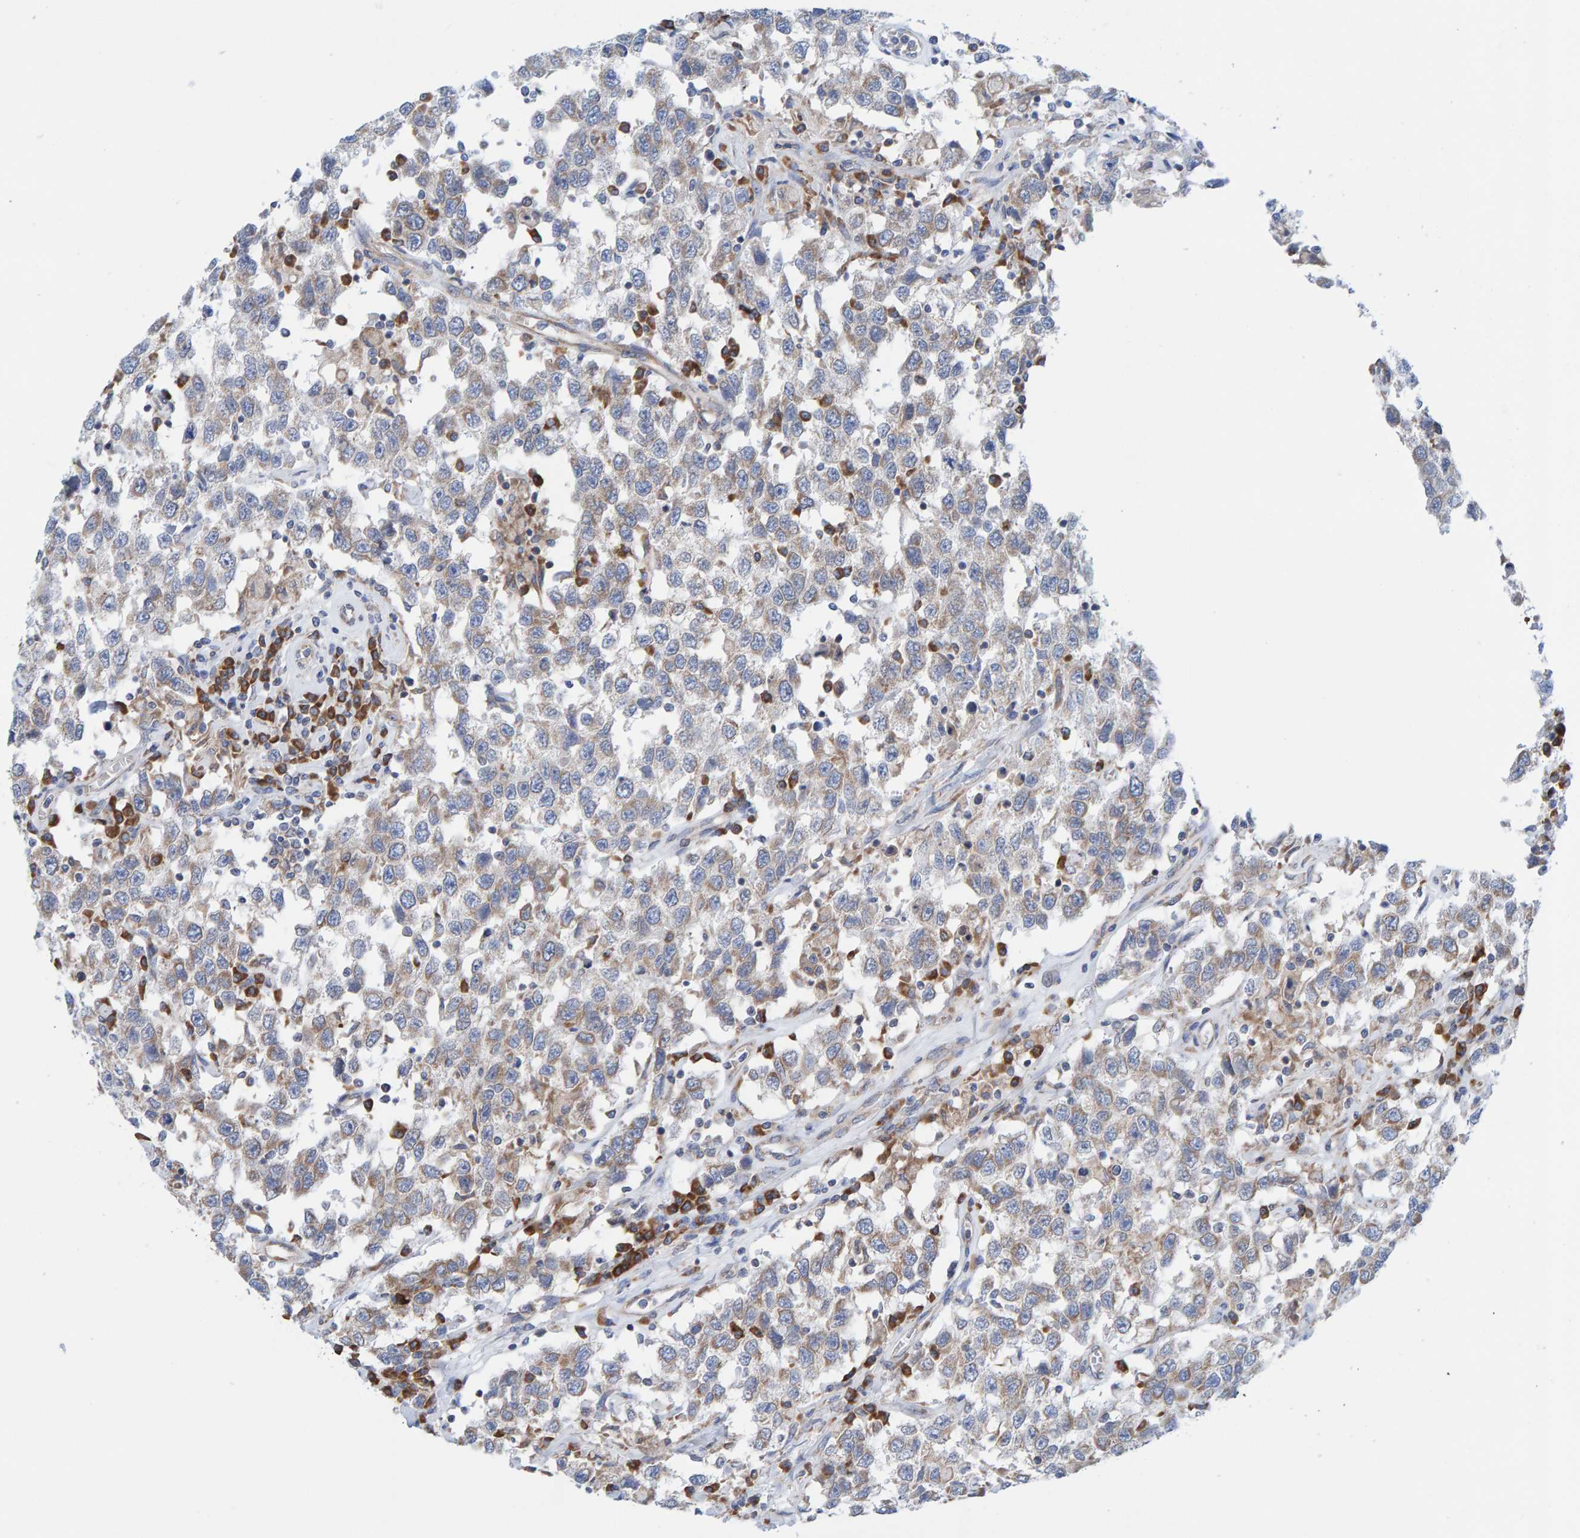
{"staining": {"intensity": "weak", "quantity": "<25%", "location": "cytoplasmic/membranous"}, "tissue": "testis cancer", "cell_type": "Tumor cells", "image_type": "cancer", "snomed": [{"axis": "morphology", "description": "Seminoma, NOS"}, {"axis": "topography", "description": "Testis"}], "caption": "Tumor cells show no significant staining in seminoma (testis).", "gene": "CDK5RAP3", "patient": {"sex": "male", "age": 41}}